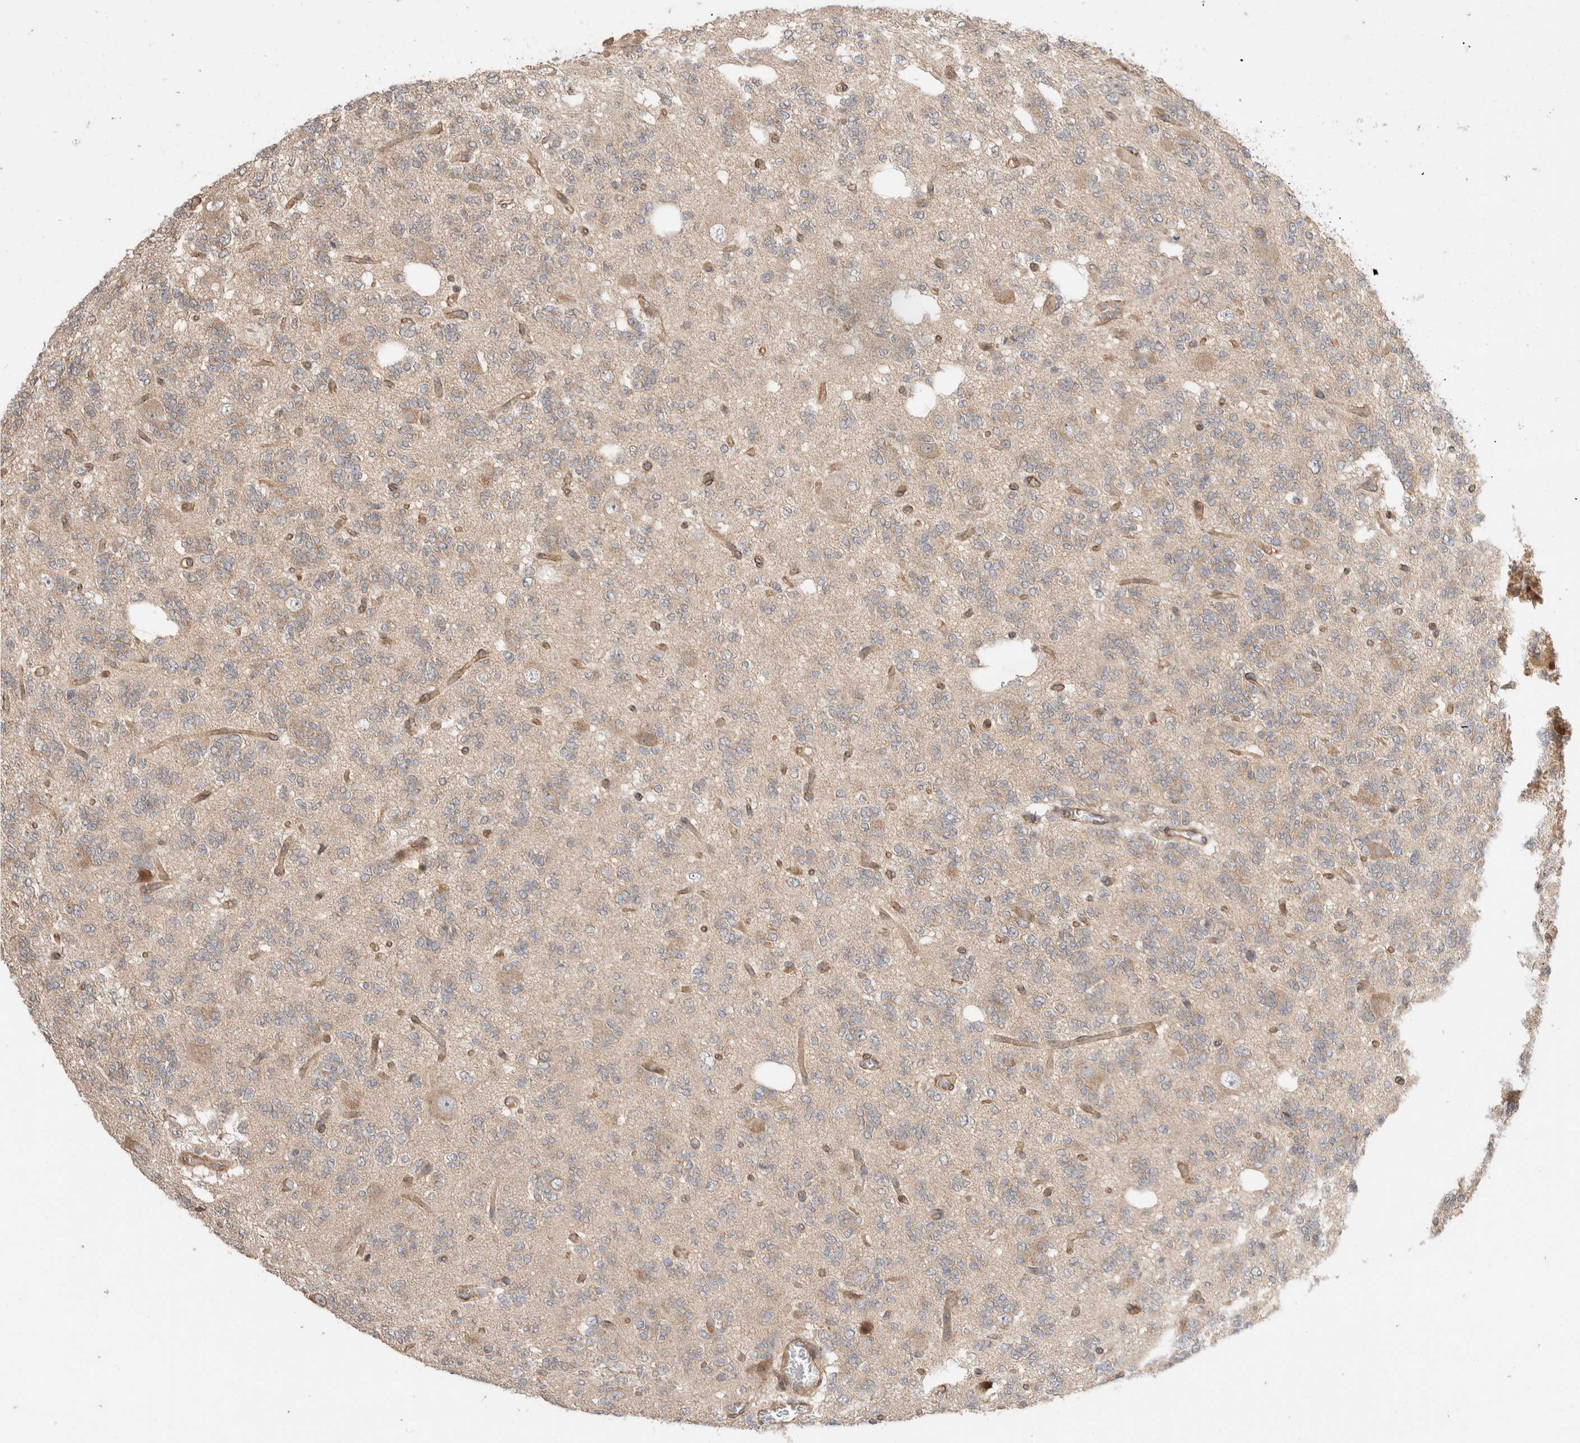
{"staining": {"intensity": "weak", "quantity": "<25%", "location": "cytoplasmic/membranous"}, "tissue": "glioma", "cell_type": "Tumor cells", "image_type": "cancer", "snomed": [{"axis": "morphology", "description": "Glioma, malignant, Low grade"}, {"axis": "topography", "description": "Brain"}], "caption": "Micrograph shows no protein expression in tumor cells of malignant low-grade glioma tissue. (Stains: DAB (3,3'-diaminobenzidine) IHC with hematoxylin counter stain, Microscopy: brightfield microscopy at high magnification).", "gene": "ERC1", "patient": {"sex": "male", "age": 38}}